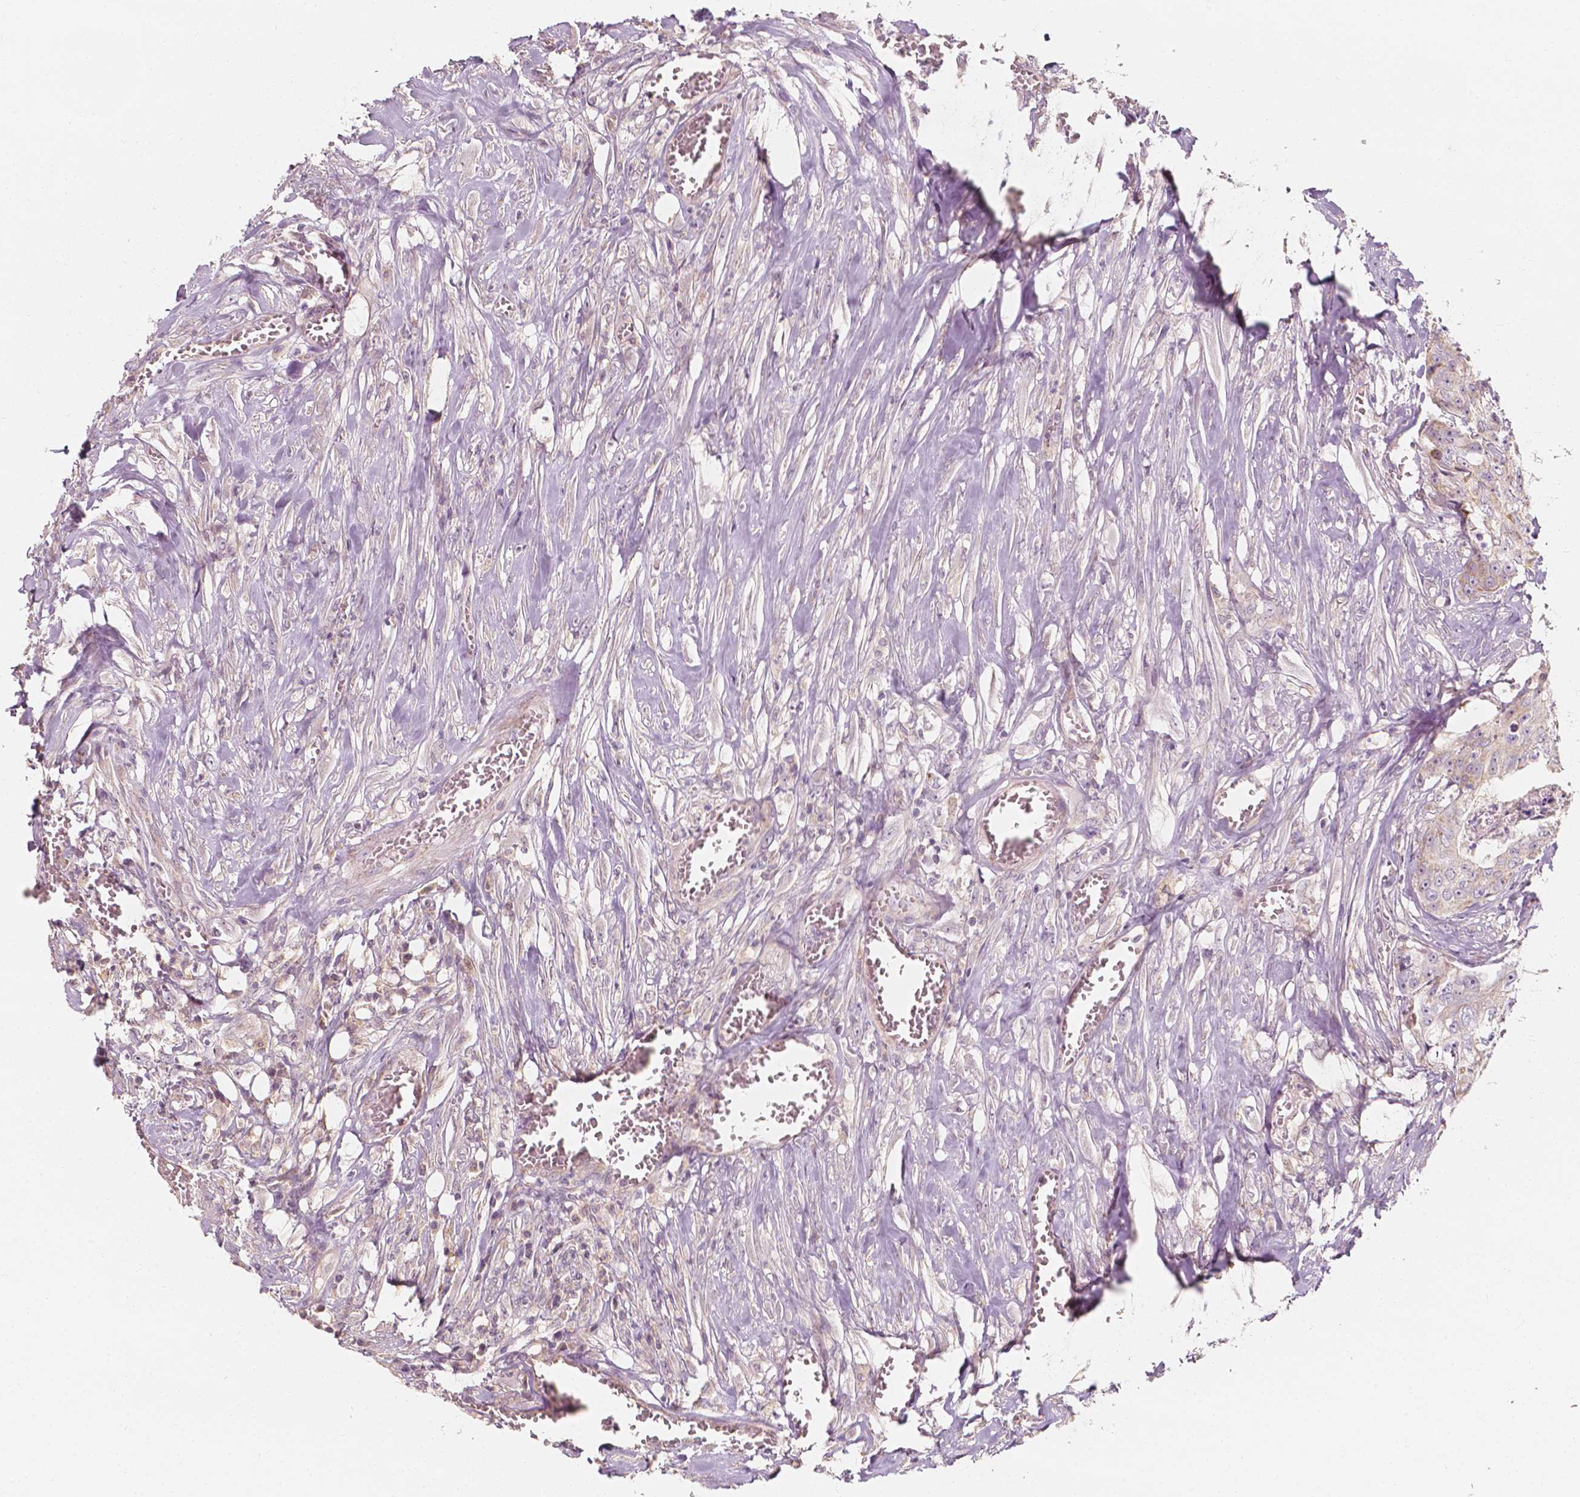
{"staining": {"intensity": "negative", "quantity": "none", "location": "none"}, "tissue": "colorectal cancer", "cell_type": "Tumor cells", "image_type": "cancer", "snomed": [{"axis": "morphology", "description": "Adenocarcinoma, NOS"}, {"axis": "topography", "description": "Rectum"}], "caption": "A histopathology image of human adenocarcinoma (colorectal) is negative for staining in tumor cells.", "gene": "SHPK", "patient": {"sex": "female", "age": 62}}